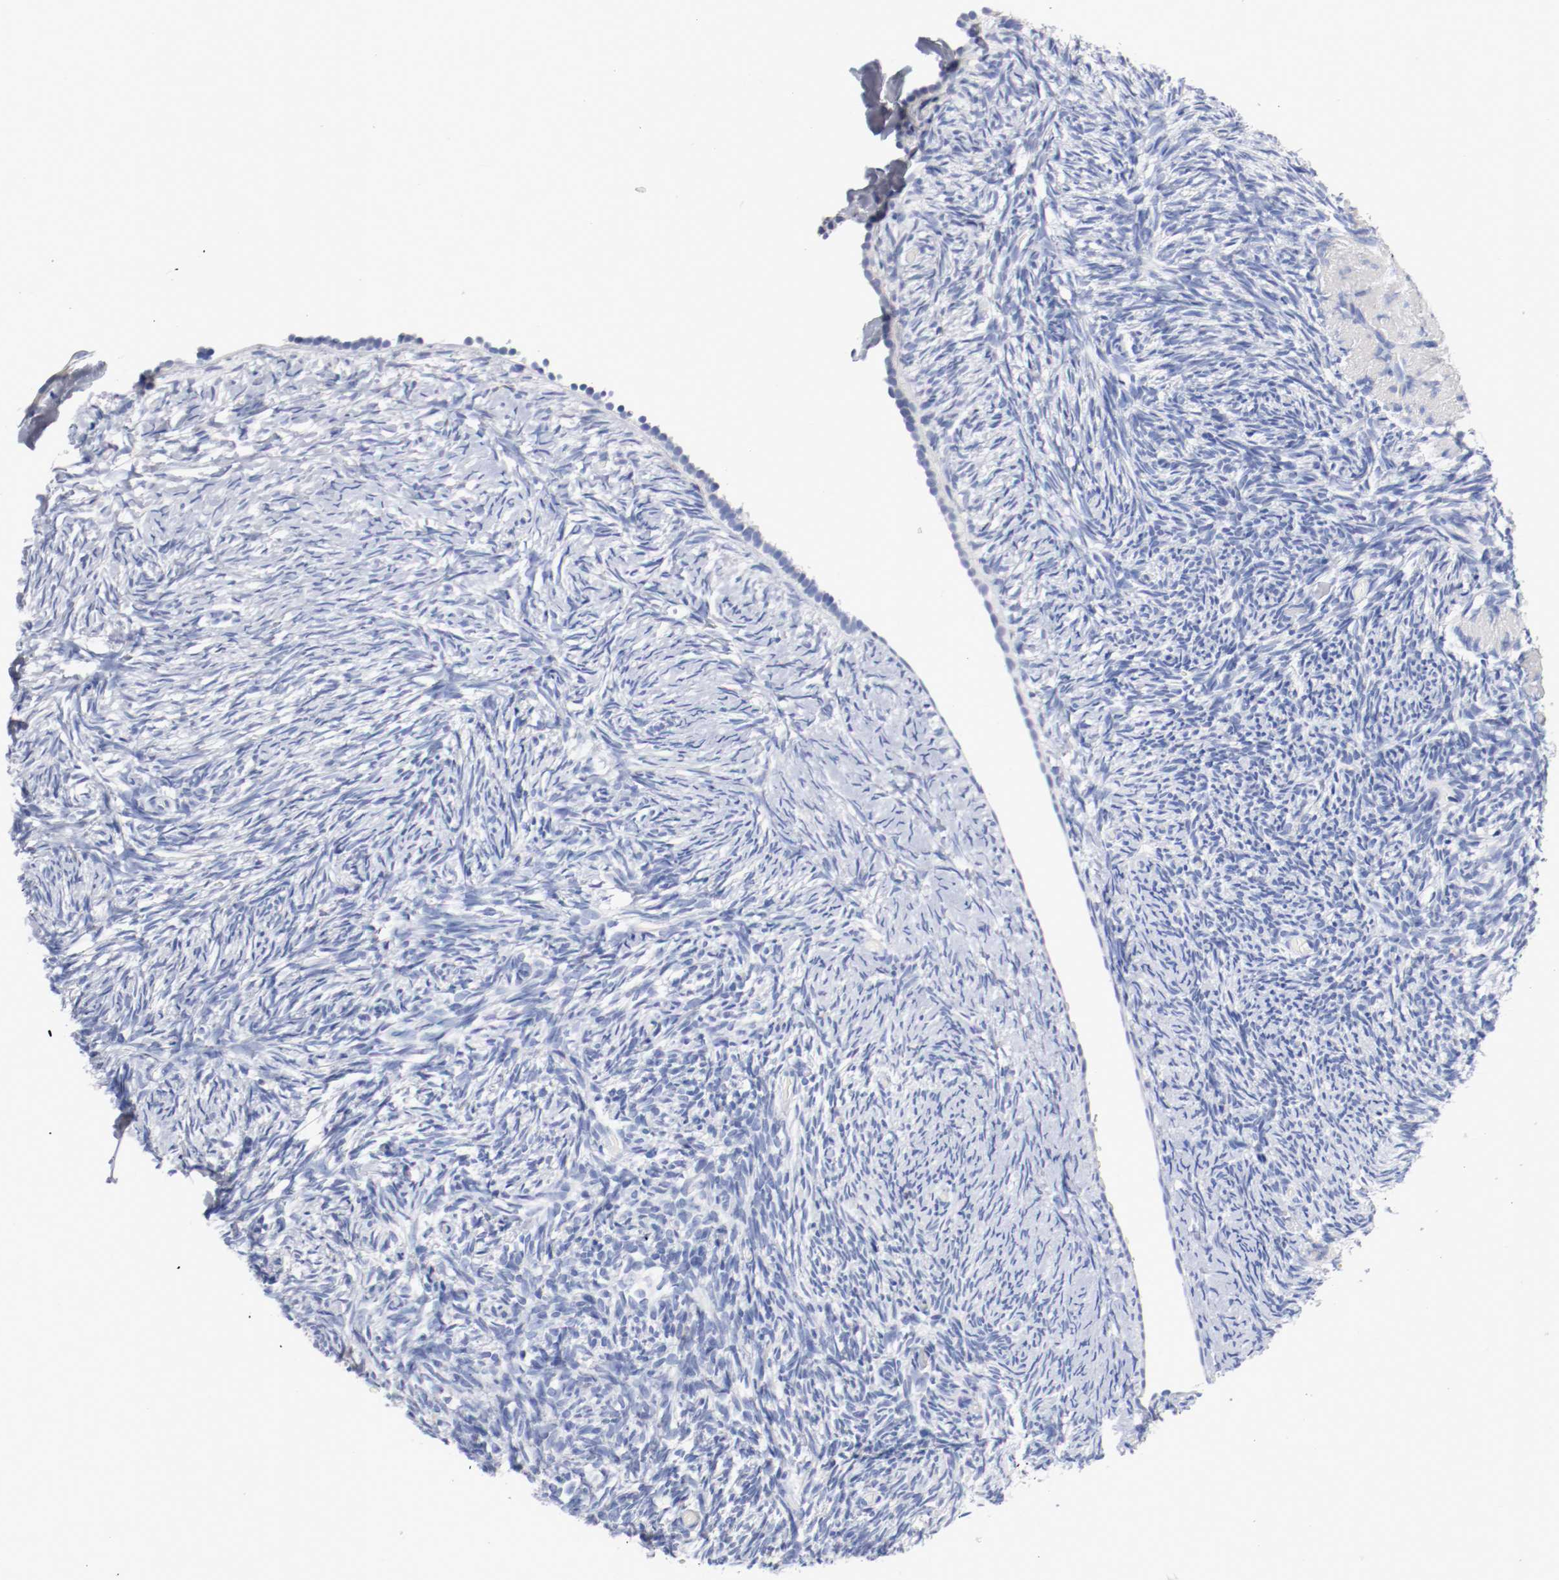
{"staining": {"intensity": "negative", "quantity": "none", "location": "none"}, "tissue": "ovary", "cell_type": "Ovarian stroma cells", "image_type": "normal", "snomed": [{"axis": "morphology", "description": "Normal tissue, NOS"}, {"axis": "topography", "description": "Ovary"}], "caption": "Immunohistochemical staining of unremarkable ovary displays no significant expression in ovarian stroma cells. Brightfield microscopy of immunohistochemistry (IHC) stained with DAB (3,3'-diaminobenzidine) (brown) and hematoxylin (blue), captured at high magnification.", "gene": "FGFBP1", "patient": {"sex": "female", "age": 60}}